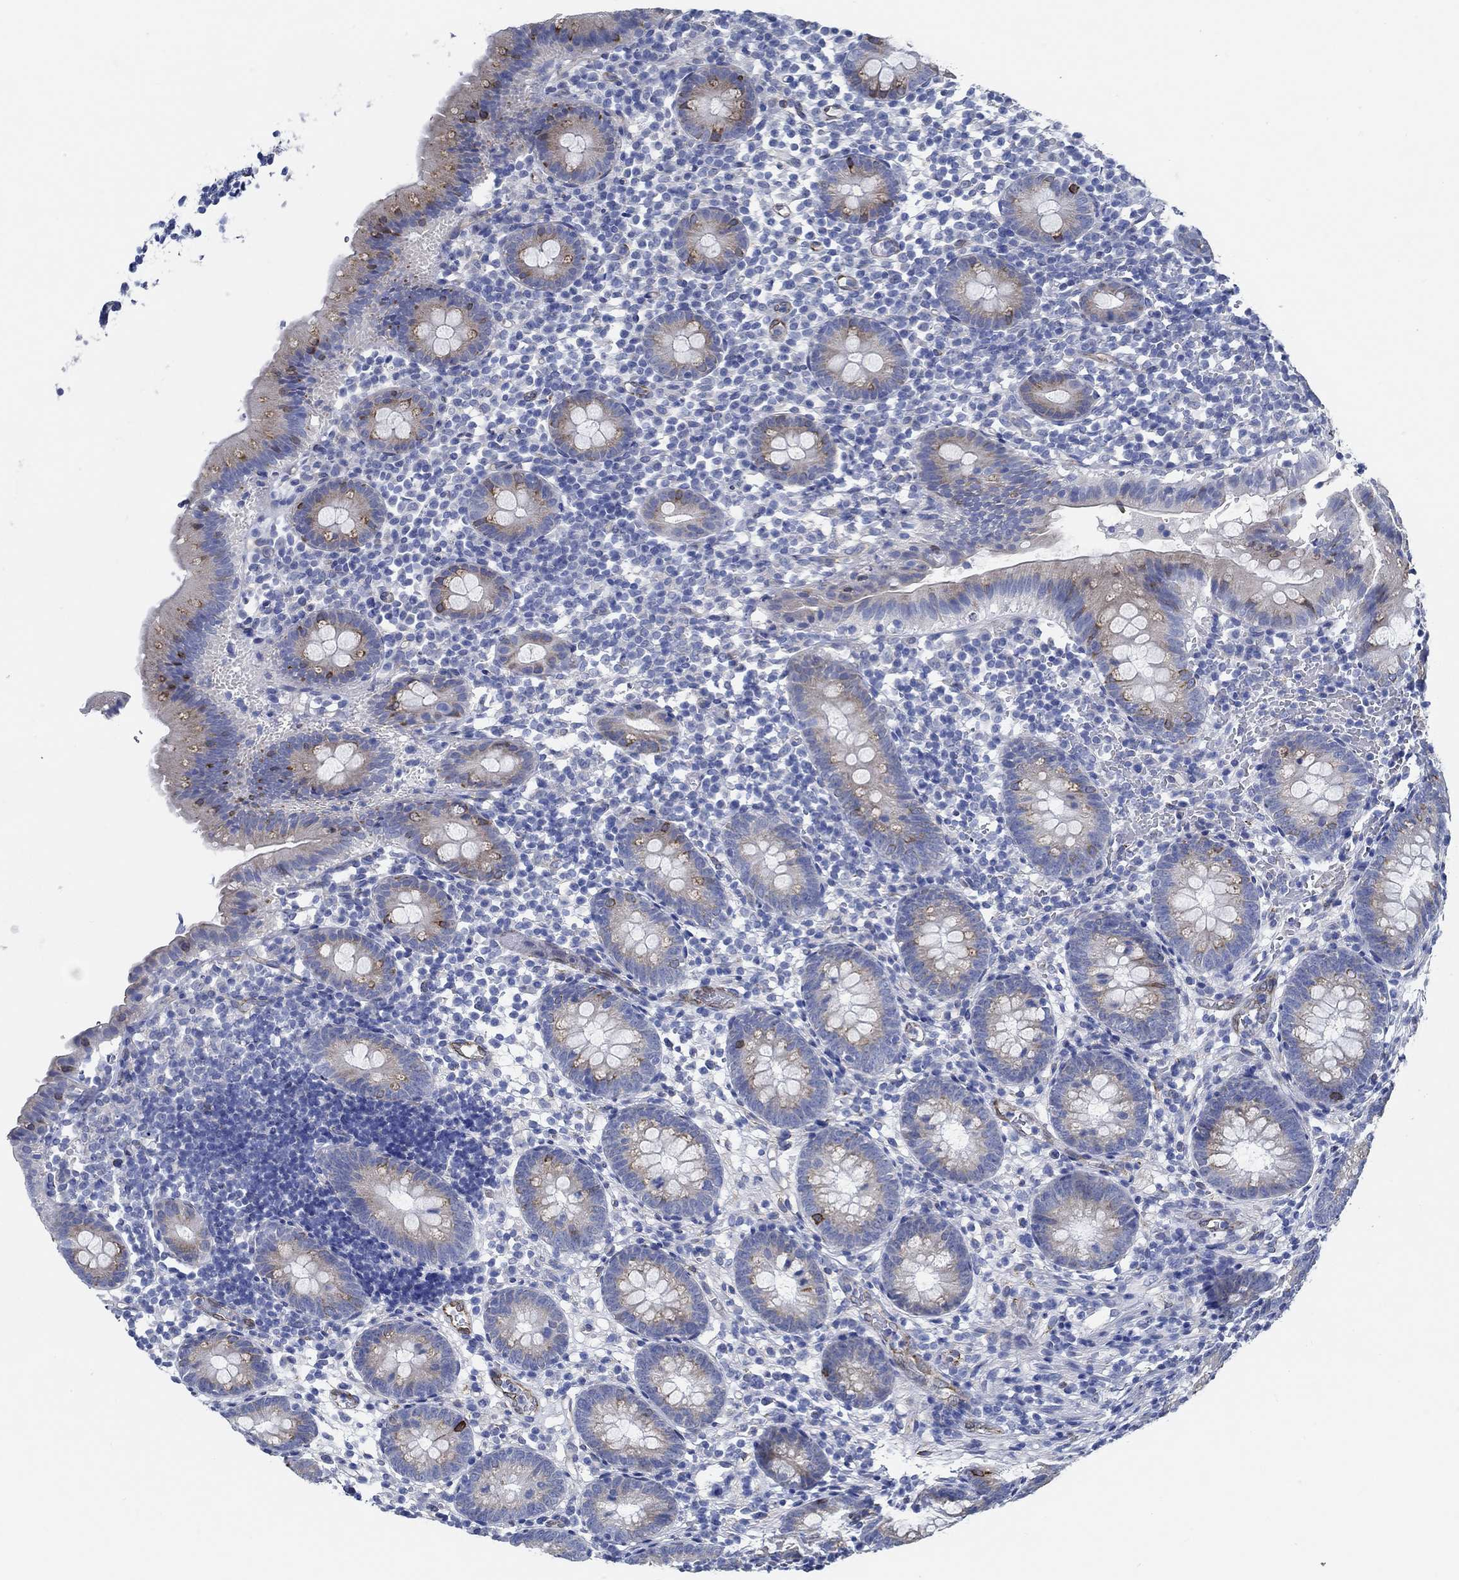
{"staining": {"intensity": "strong", "quantity": "<25%", "location": "cytoplasmic/membranous"}, "tissue": "appendix", "cell_type": "Glandular cells", "image_type": "normal", "snomed": [{"axis": "morphology", "description": "Normal tissue, NOS"}, {"axis": "topography", "description": "Appendix"}], "caption": "A brown stain labels strong cytoplasmic/membranous staining of a protein in glandular cells of unremarkable appendix.", "gene": "HECW2", "patient": {"sex": "female", "age": 40}}